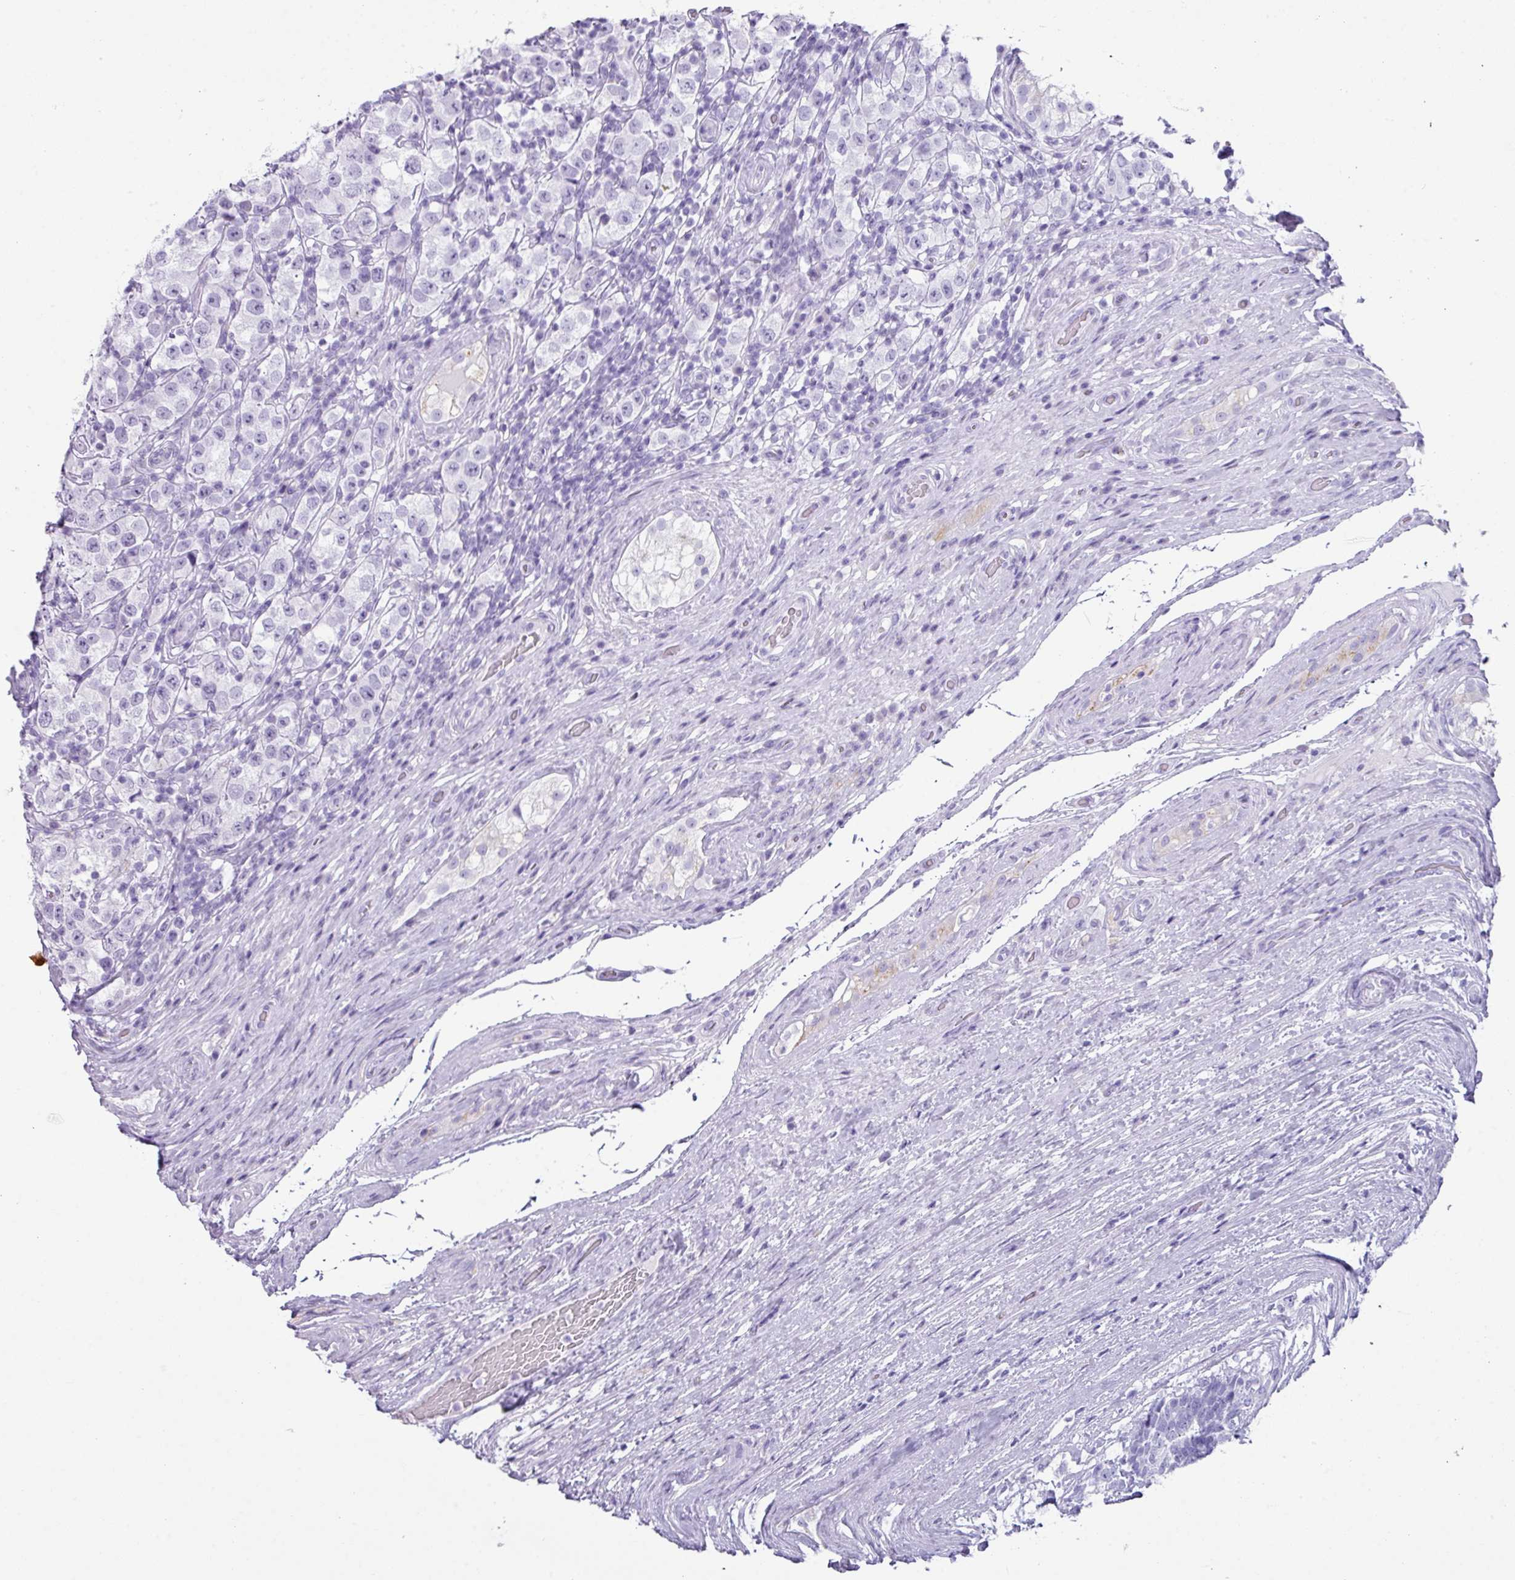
{"staining": {"intensity": "negative", "quantity": "none", "location": "none"}, "tissue": "testis cancer", "cell_type": "Tumor cells", "image_type": "cancer", "snomed": [{"axis": "morphology", "description": "Seminoma, NOS"}, {"axis": "morphology", "description": "Carcinoma, Embryonal, NOS"}, {"axis": "topography", "description": "Testis"}], "caption": "Histopathology image shows no protein expression in tumor cells of embryonal carcinoma (testis) tissue.", "gene": "NCCRP1", "patient": {"sex": "male", "age": 41}}